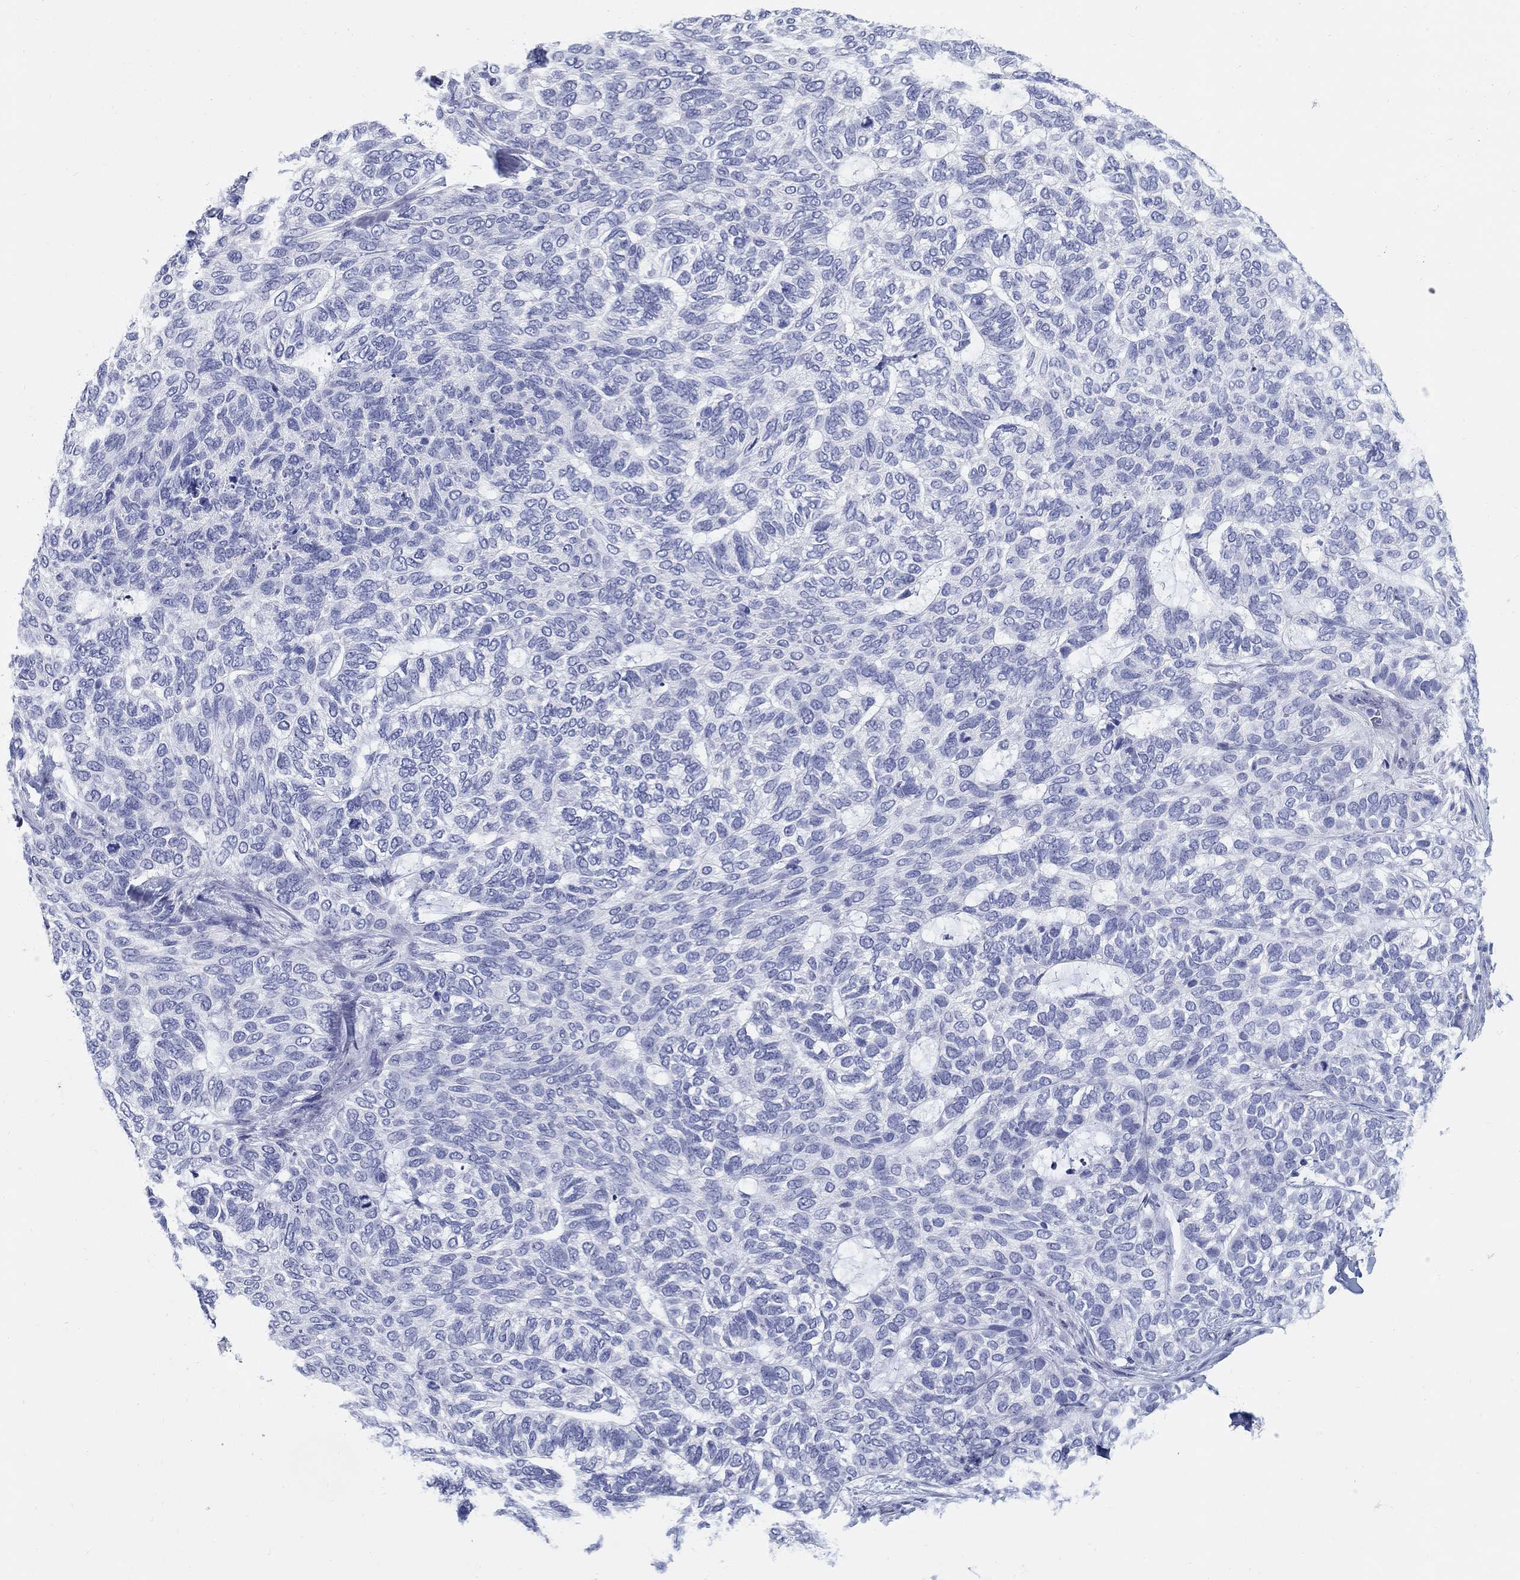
{"staining": {"intensity": "negative", "quantity": "none", "location": "none"}, "tissue": "skin cancer", "cell_type": "Tumor cells", "image_type": "cancer", "snomed": [{"axis": "morphology", "description": "Basal cell carcinoma"}, {"axis": "topography", "description": "Skin"}], "caption": "Human basal cell carcinoma (skin) stained for a protein using immunohistochemistry (IHC) demonstrates no staining in tumor cells.", "gene": "AKR1C2", "patient": {"sex": "female", "age": 65}}